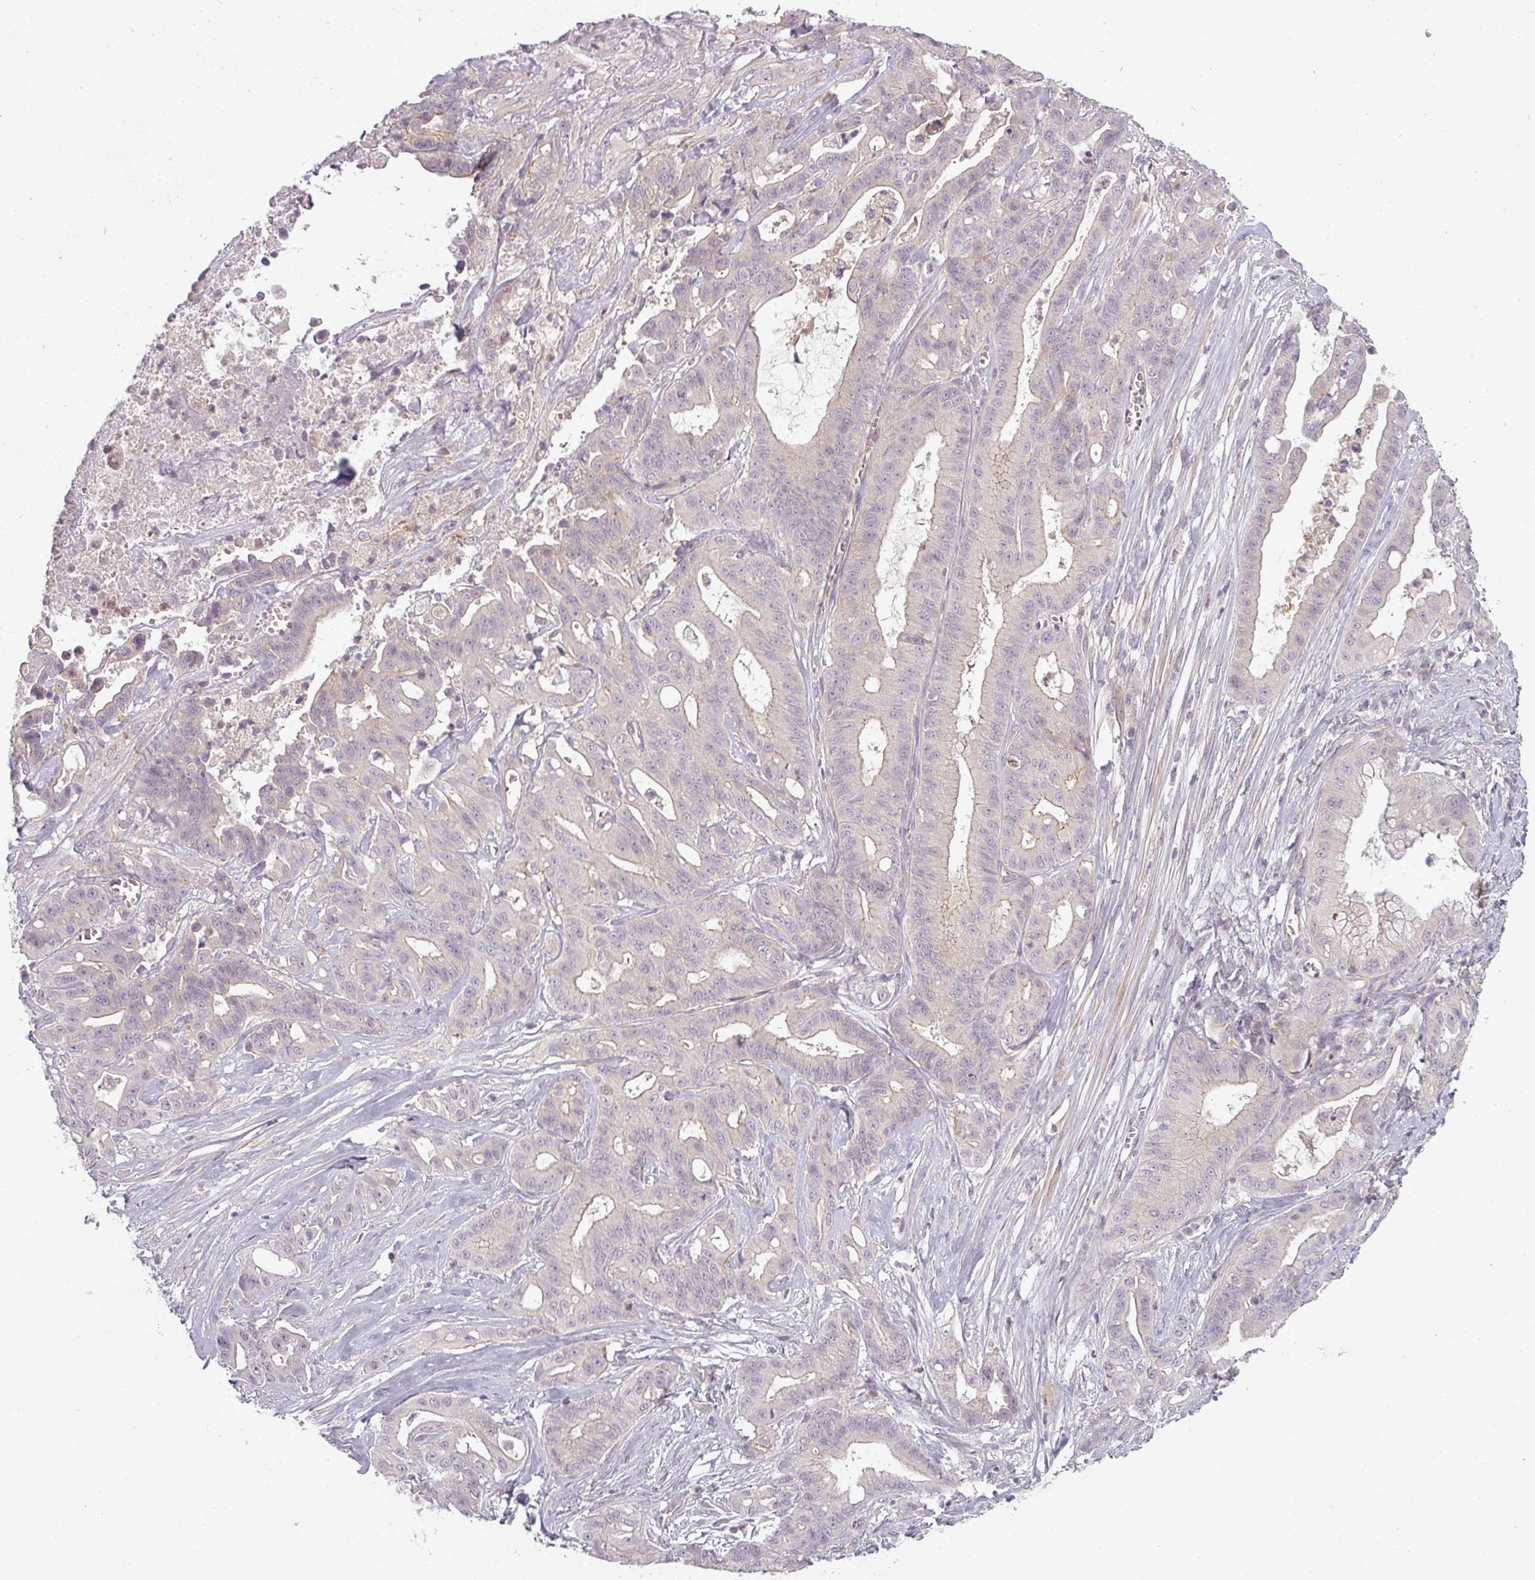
{"staining": {"intensity": "negative", "quantity": "none", "location": "none"}, "tissue": "ovarian cancer", "cell_type": "Tumor cells", "image_type": "cancer", "snomed": [{"axis": "morphology", "description": "Cystadenocarcinoma, mucinous, NOS"}, {"axis": "topography", "description": "Ovary"}], "caption": "Immunohistochemistry (IHC) micrograph of neoplastic tissue: human ovarian cancer stained with DAB exhibits no significant protein positivity in tumor cells.", "gene": "SLC16A9", "patient": {"sex": "female", "age": 70}}